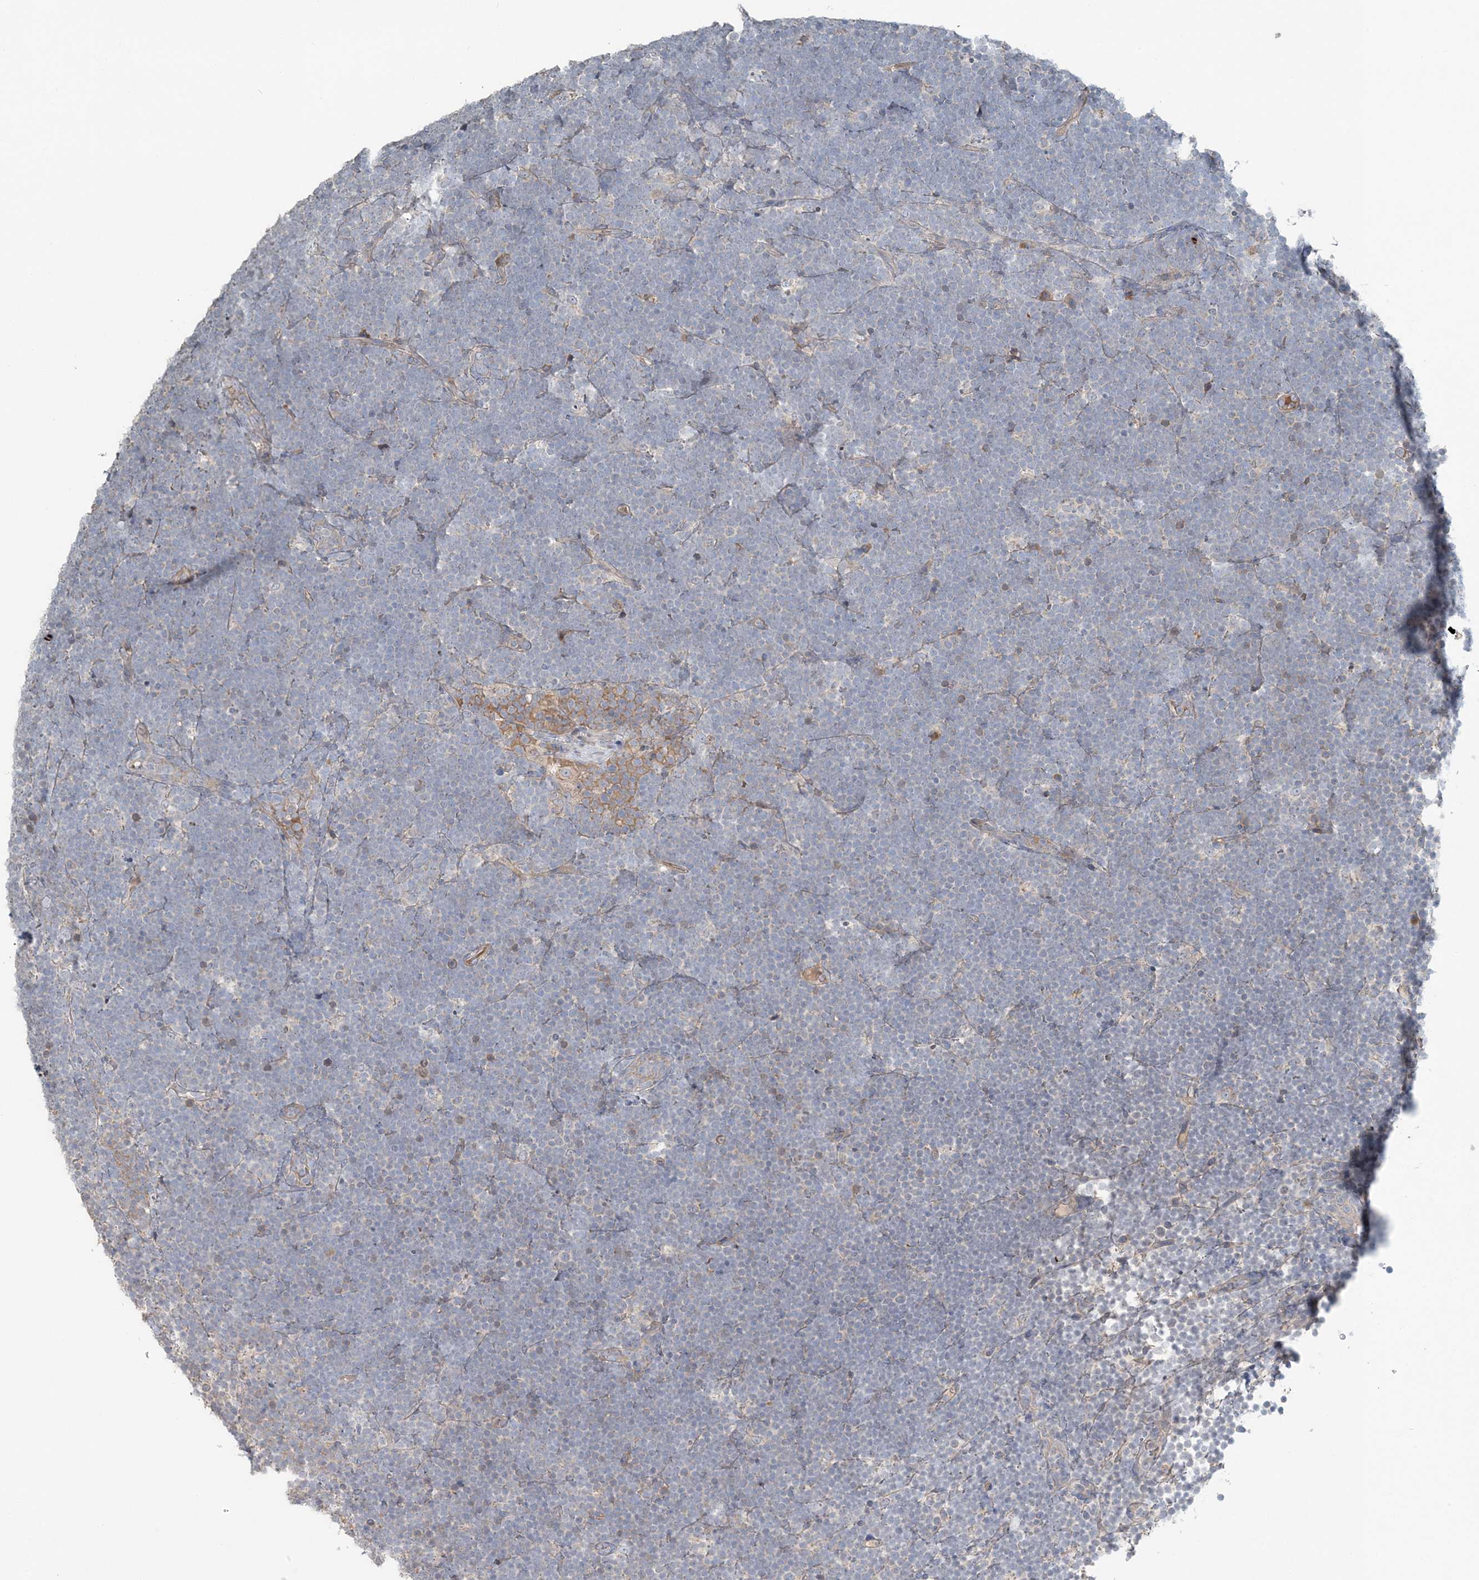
{"staining": {"intensity": "negative", "quantity": "none", "location": "none"}, "tissue": "lymphoma", "cell_type": "Tumor cells", "image_type": "cancer", "snomed": [{"axis": "morphology", "description": "Malignant lymphoma, non-Hodgkin's type, High grade"}, {"axis": "topography", "description": "Lymph node"}], "caption": "Immunohistochemistry (IHC) micrograph of neoplastic tissue: human lymphoma stained with DAB (3,3'-diaminobenzidine) demonstrates no significant protein staining in tumor cells.", "gene": "SLC4A10", "patient": {"sex": "male", "age": 13}}